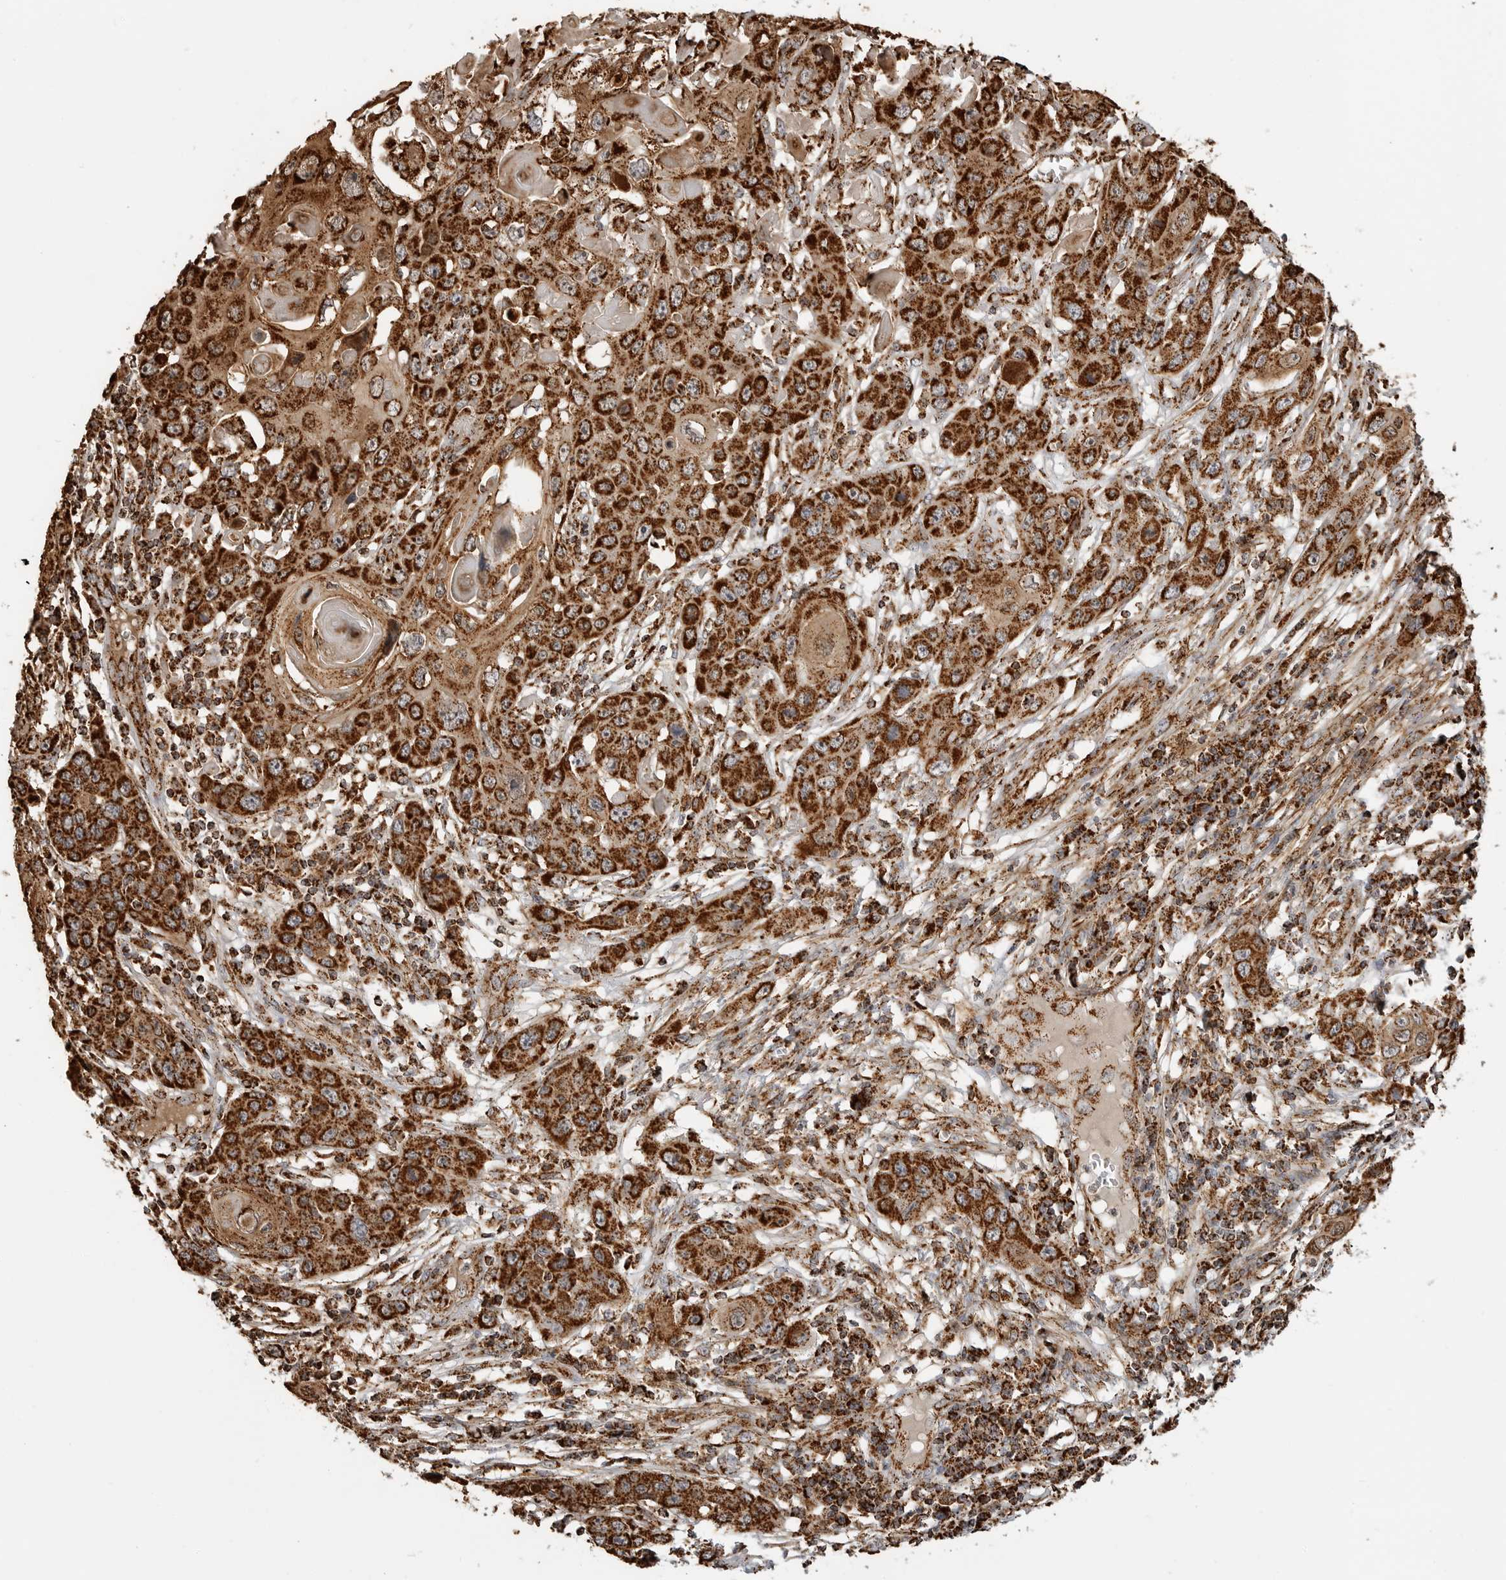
{"staining": {"intensity": "strong", "quantity": ">75%", "location": "cytoplasmic/membranous"}, "tissue": "skin cancer", "cell_type": "Tumor cells", "image_type": "cancer", "snomed": [{"axis": "morphology", "description": "Squamous cell carcinoma, NOS"}, {"axis": "topography", "description": "Skin"}], "caption": "Skin cancer stained for a protein demonstrates strong cytoplasmic/membranous positivity in tumor cells.", "gene": "BMP2K", "patient": {"sex": "male", "age": 55}}